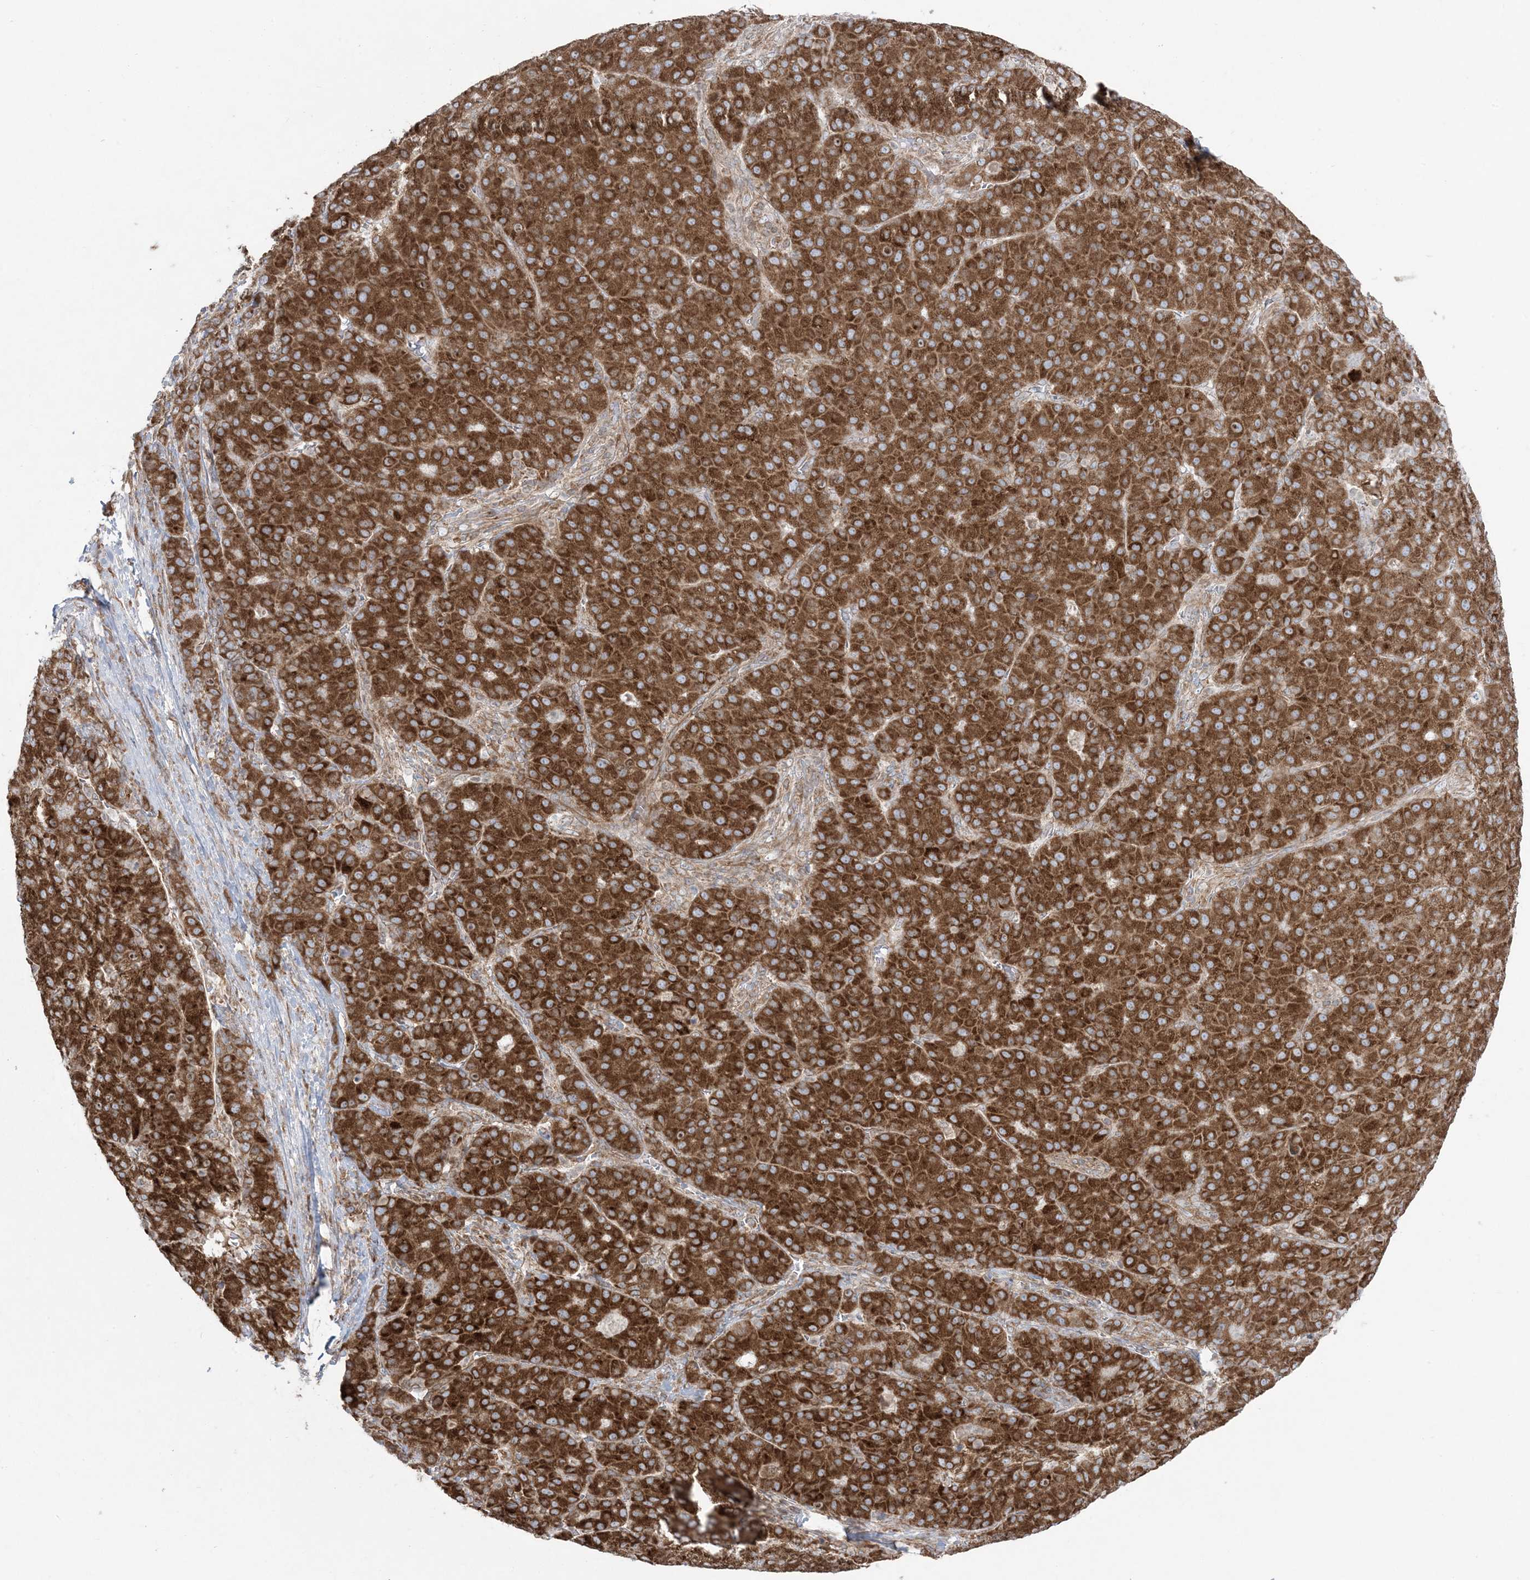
{"staining": {"intensity": "strong", "quantity": ">75%", "location": "cytoplasmic/membranous"}, "tissue": "liver cancer", "cell_type": "Tumor cells", "image_type": "cancer", "snomed": [{"axis": "morphology", "description": "Carcinoma, Hepatocellular, NOS"}, {"axis": "topography", "description": "Liver"}], "caption": "IHC of liver cancer (hepatocellular carcinoma) shows high levels of strong cytoplasmic/membranous expression in about >75% of tumor cells.", "gene": "UBXN4", "patient": {"sex": "male", "age": 65}}